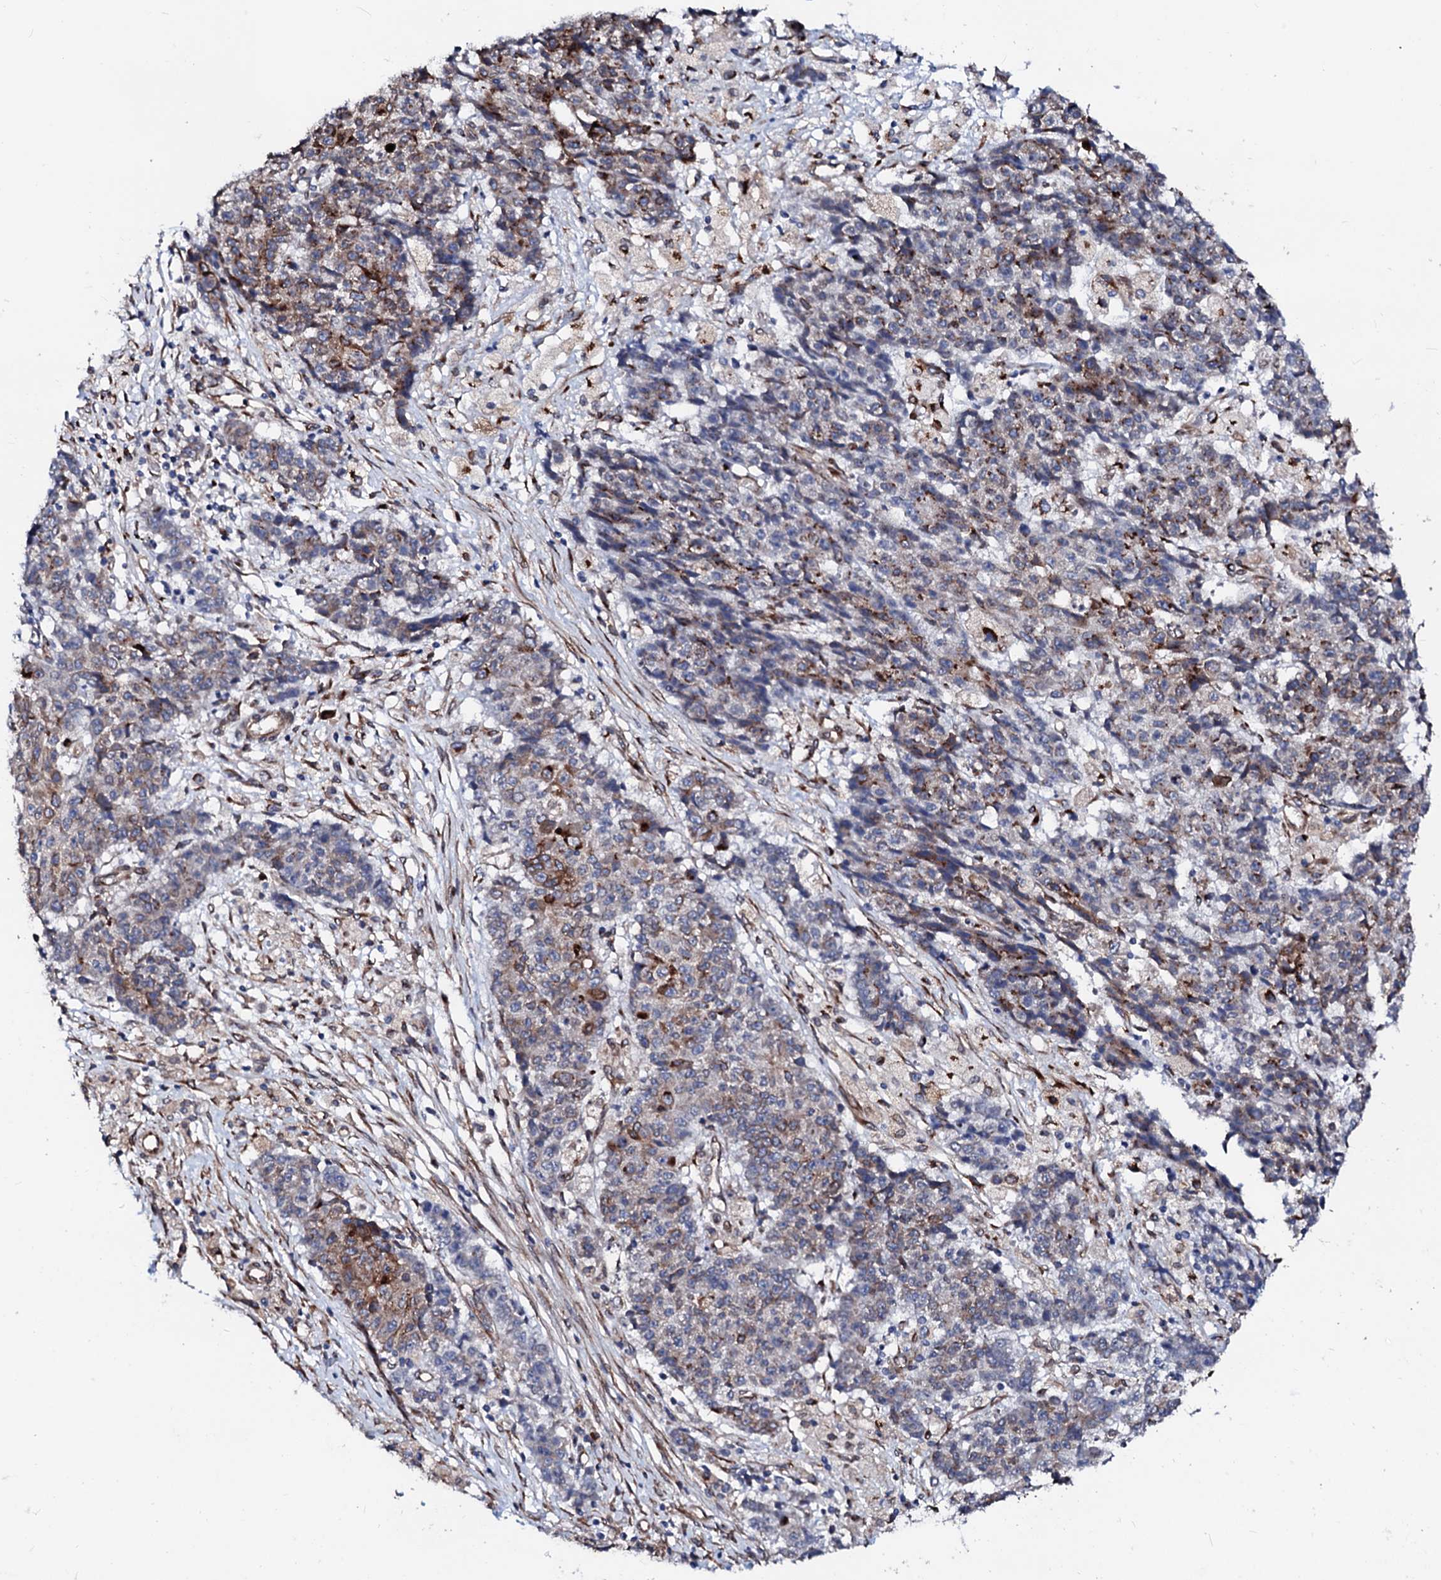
{"staining": {"intensity": "moderate", "quantity": "<25%", "location": "cytoplasmic/membranous"}, "tissue": "ovarian cancer", "cell_type": "Tumor cells", "image_type": "cancer", "snomed": [{"axis": "morphology", "description": "Carcinoma, endometroid"}, {"axis": "topography", "description": "Ovary"}], "caption": "Ovarian cancer (endometroid carcinoma) was stained to show a protein in brown. There is low levels of moderate cytoplasmic/membranous staining in approximately <25% of tumor cells. (DAB (3,3'-diaminobenzidine) IHC with brightfield microscopy, high magnification).", "gene": "TMCO3", "patient": {"sex": "female", "age": 42}}